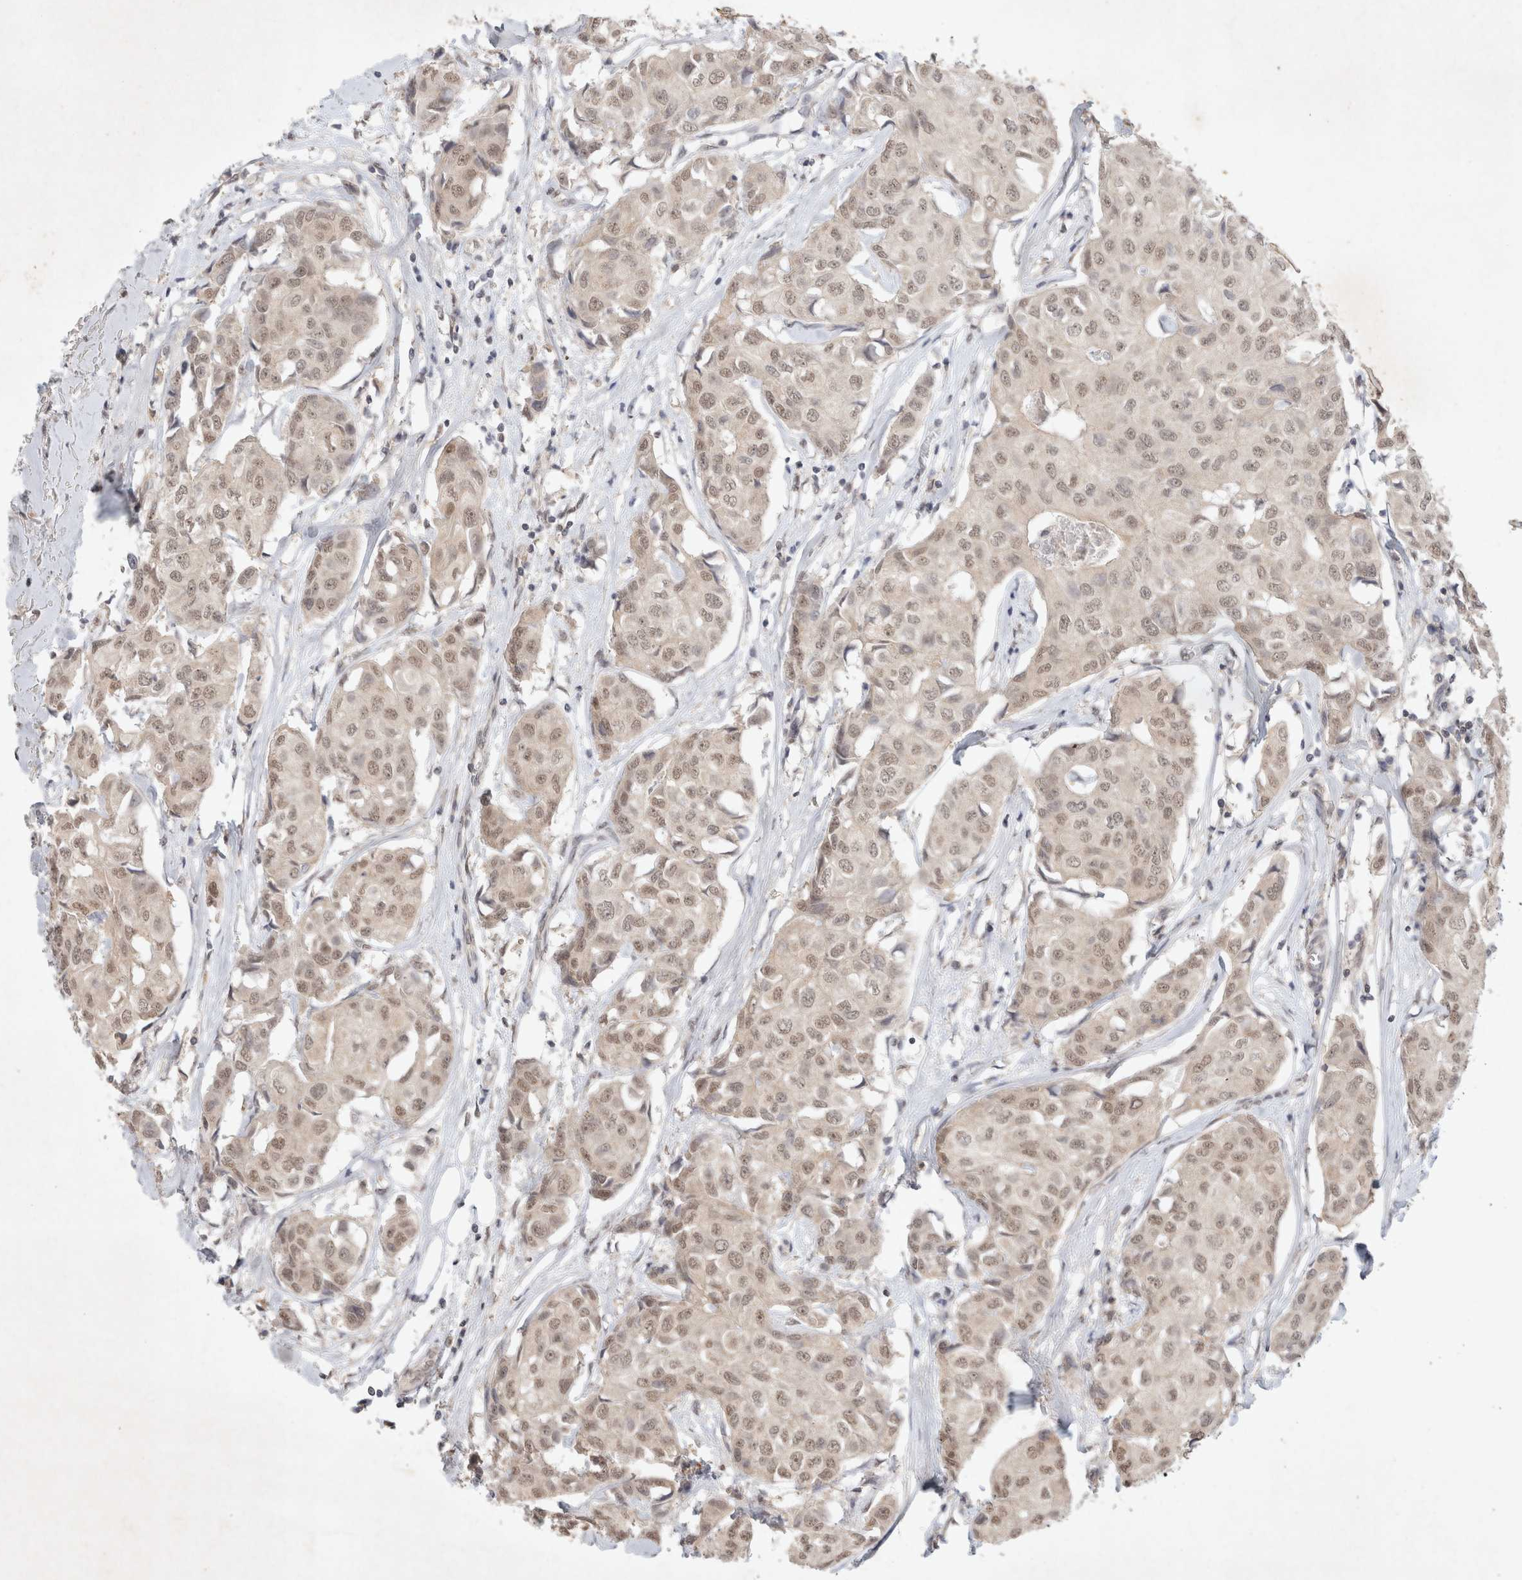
{"staining": {"intensity": "weak", "quantity": ">75%", "location": "nuclear"}, "tissue": "breast cancer", "cell_type": "Tumor cells", "image_type": "cancer", "snomed": [{"axis": "morphology", "description": "Duct carcinoma"}, {"axis": "topography", "description": "Breast"}], "caption": "Immunohistochemical staining of human breast invasive ductal carcinoma displays low levels of weak nuclear positivity in approximately >75% of tumor cells.", "gene": "FBXO42", "patient": {"sex": "female", "age": 80}}